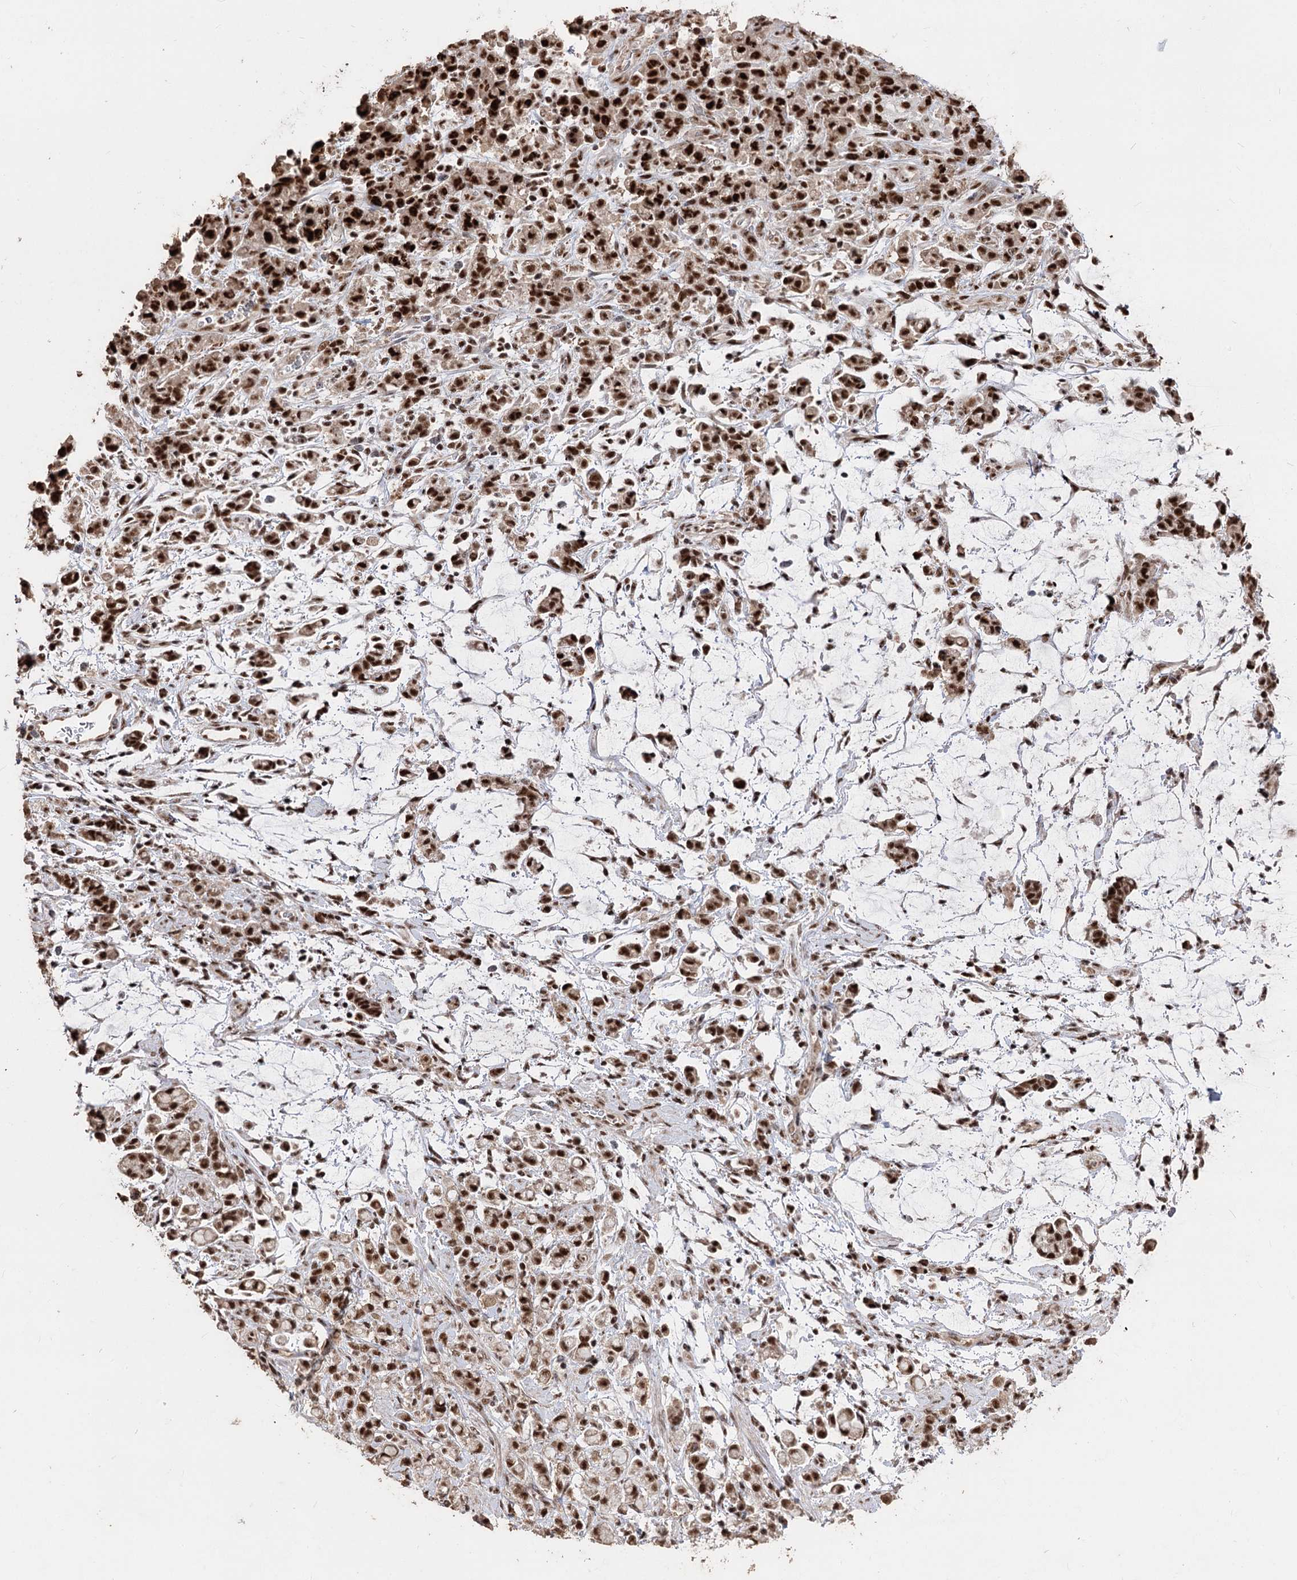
{"staining": {"intensity": "strong", "quantity": ">75%", "location": "nuclear"}, "tissue": "stomach cancer", "cell_type": "Tumor cells", "image_type": "cancer", "snomed": [{"axis": "morphology", "description": "Adenocarcinoma, NOS"}, {"axis": "topography", "description": "Stomach"}], "caption": "Strong nuclear expression is present in approximately >75% of tumor cells in adenocarcinoma (stomach).", "gene": "U2SURP", "patient": {"sex": "female", "age": 60}}